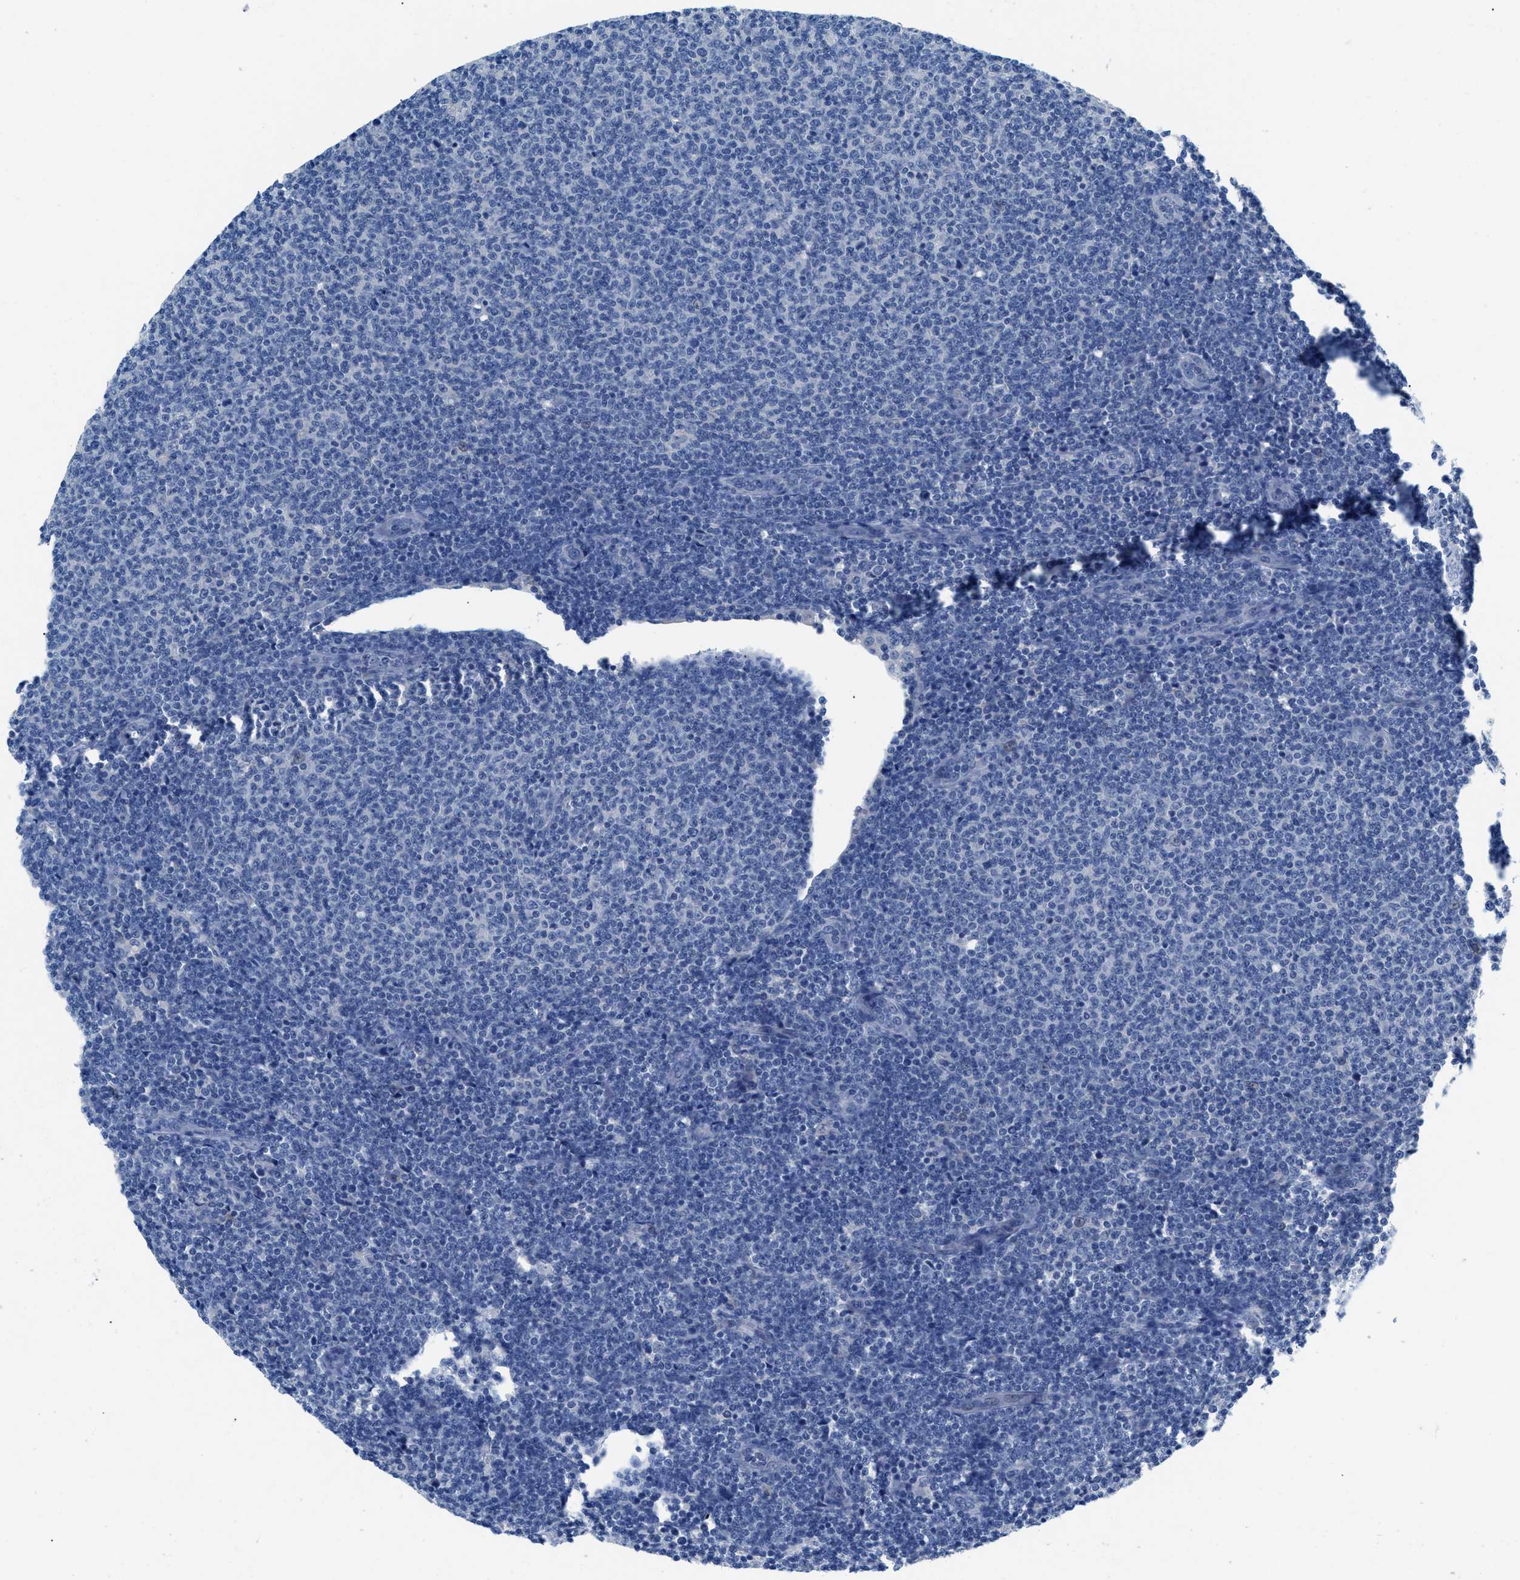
{"staining": {"intensity": "negative", "quantity": "none", "location": "none"}, "tissue": "lymphoma", "cell_type": "Tumor cells", "image_type": "cancer", "snomed": [{"axis": "morphology", "description": "Malignant lymphoma, non-Hodgkin's type, Low grade"}, {"axis": "topography", "description": "Lymph node"}], "caption": "An immunohistochemistry (IHC) histopathology image of low-grade malignant lymphoma, non-Hodgkin's type is shown. There is no staining in tumor cells of low-grade malignant lymphoma, non-Hodgkin's type.", "gene": "SLC10A6", "patient": {"sex": "male", "age": 66}}